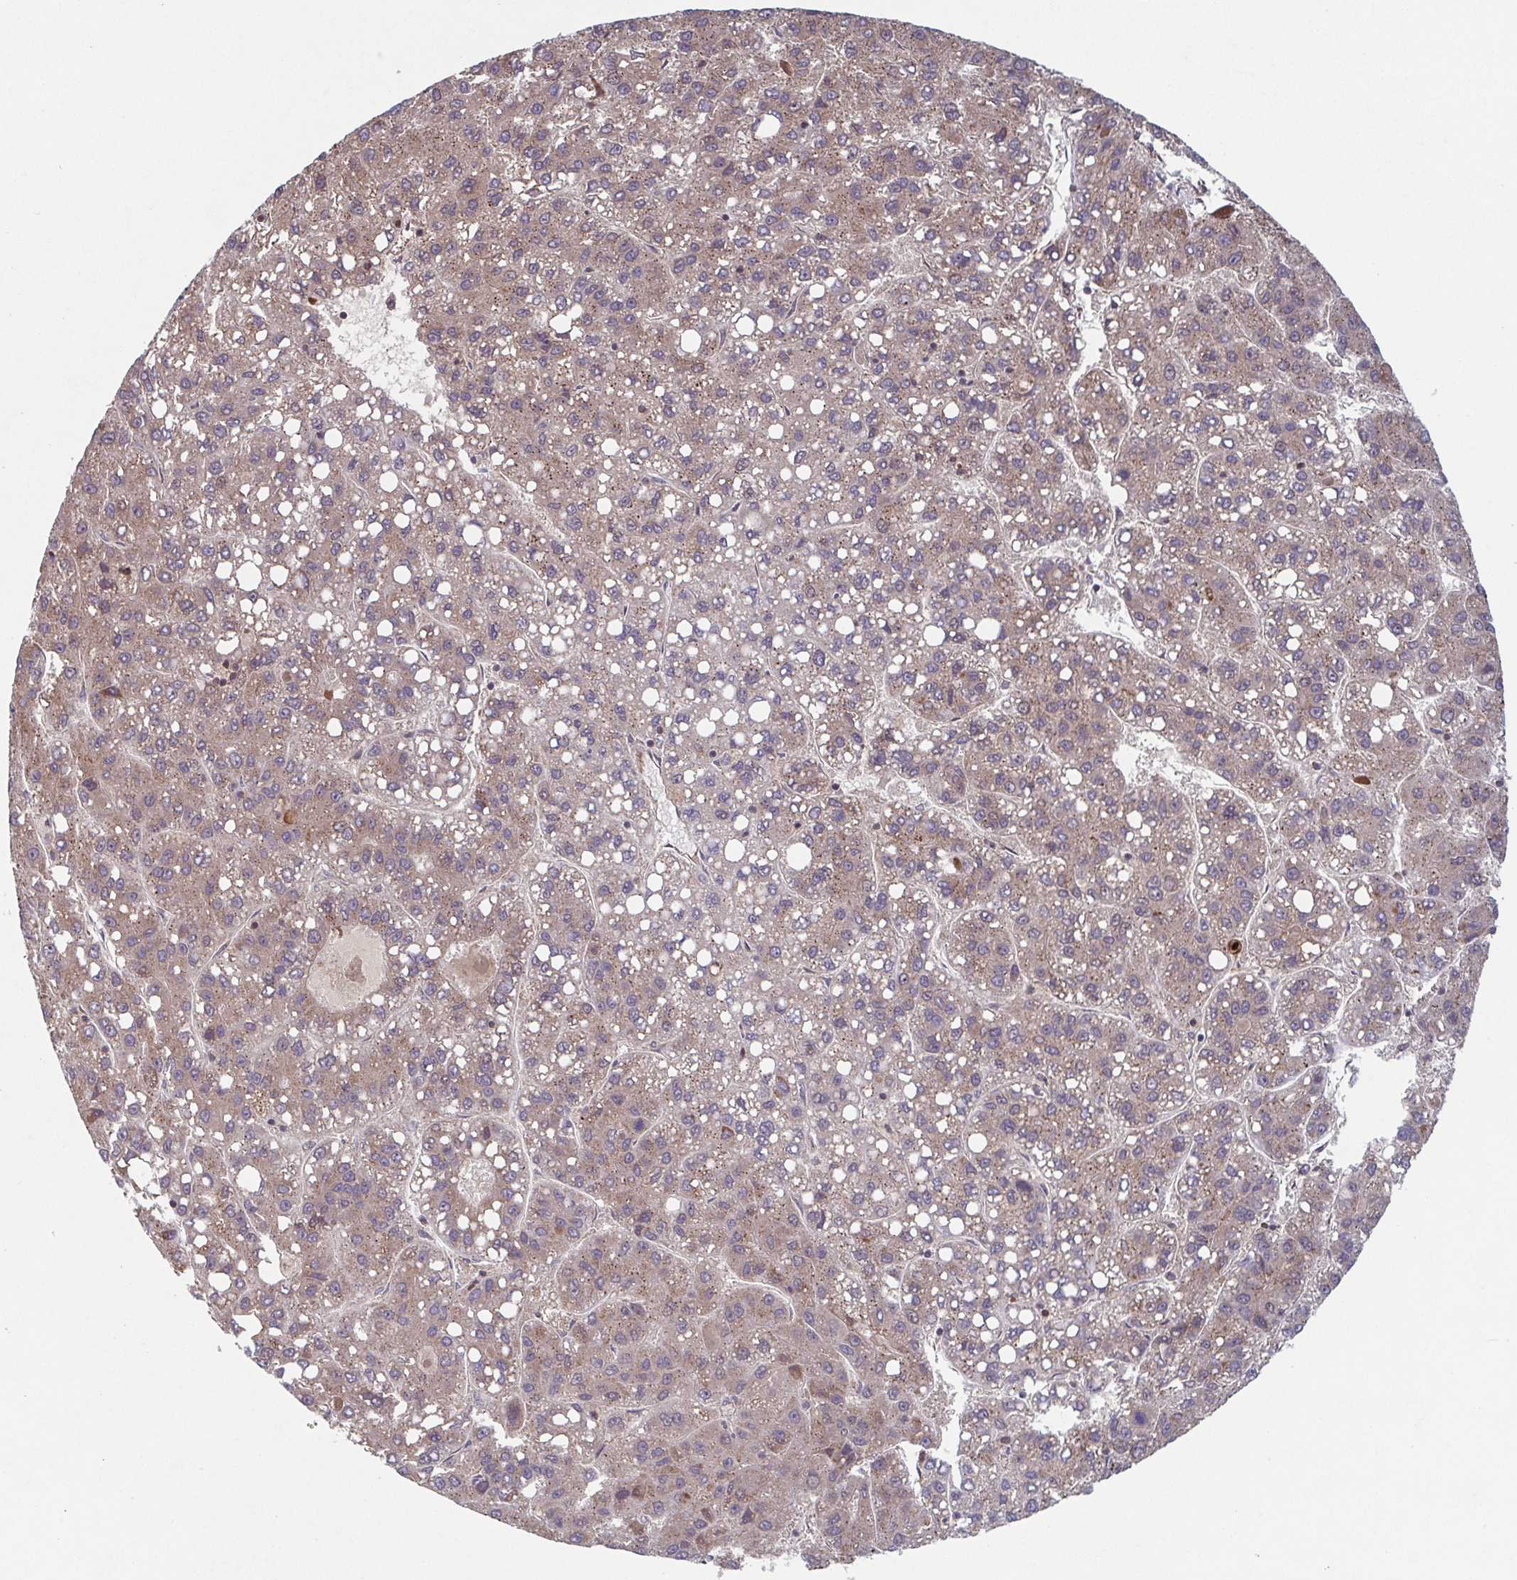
{"staining": {"intensity": "weak", "quantity": ">75%", "location": "cytoplasmic/membranous"}, "tissue": "liver cancer", "cell_type": "Tumor cells", "image_type": "cancer", "snomed": [{"axis": "morphology", "description": "Carcinoma, Hepatocellular, NOS"}, {"axis": "topography", "description": "Liver"}], "caption": "Tumor cells demonstrate low levels of weak cytoplasmic/membranous positivity in approximately >75% of cells in liver hepatocellular carcinoma. The staining was performed using DAB to visualize the protein expression in brown, while the nuclei were stained in blue with hematoxylin (Magnification: 20x).", "gene": "COPB1", "patient": {"sex": "female", "age": 82}}